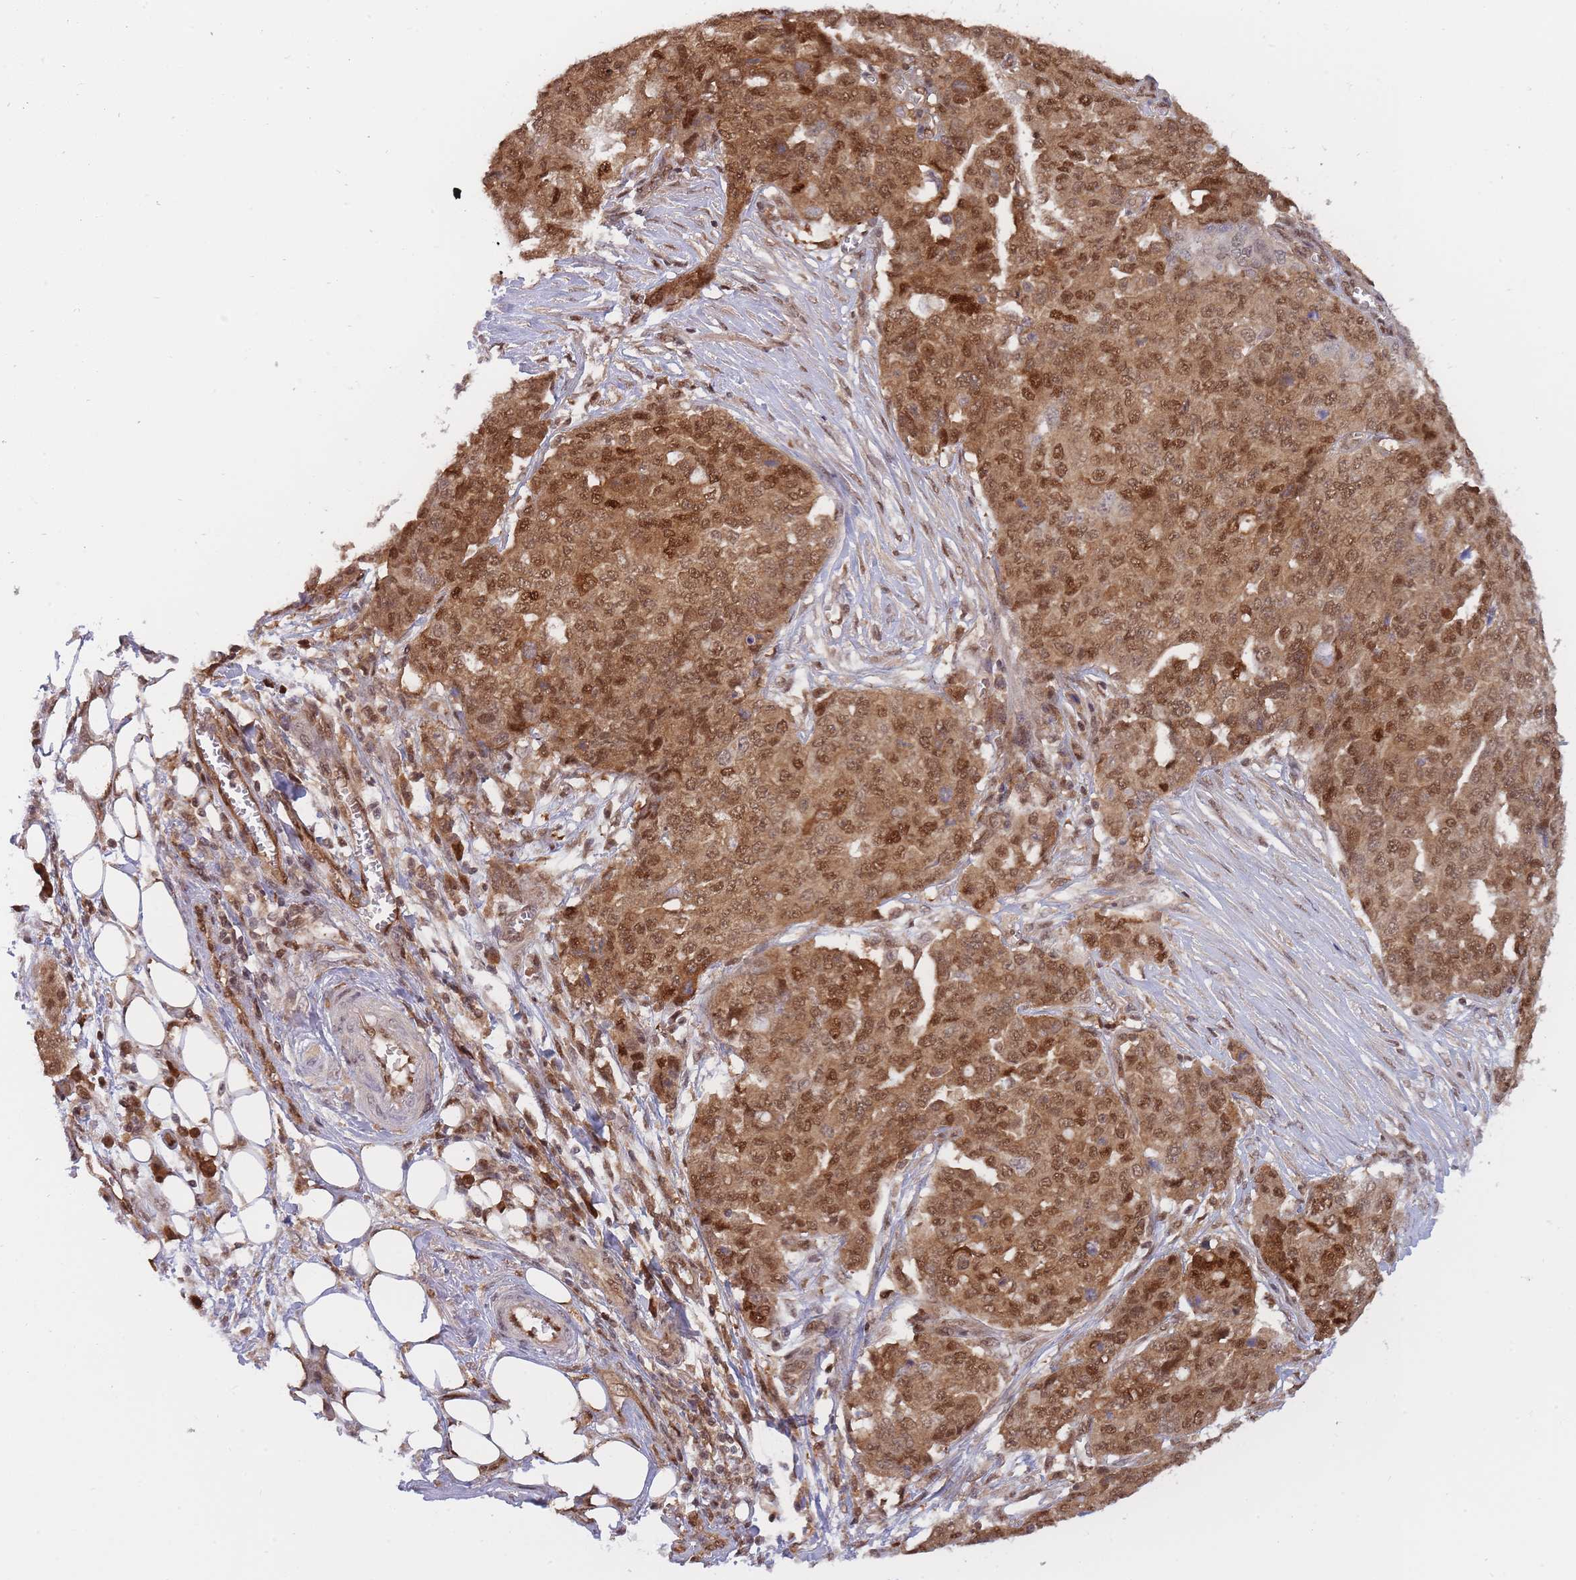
{"staining": {"intensity": "moderate", "quantity": ">75%", "location": "cytoplasmic/membranous,nuclear"}, "tissue": "ovarian cancer", "cell_type": "Tumor cells", "image_type": "cancer", "snomed": [{"axis": "morphology", "description": "Cystadenocarcinoma, serous, NOS"}, {"axis": "topography", "description": "Soft tissue"}, {"axis": "topography", "description": "Ovary"}], "caption": "This image exhibits immunohistochemistry (IHC) staining of human ovarian cancer (serous cystadenocarcinoma), with medium moderate cytoplasmic/membranous and nuclear positivity in about >75% of tumor cells.", "gene": "NSFL1C", "patient": {"sex": "female", "age": 57}}